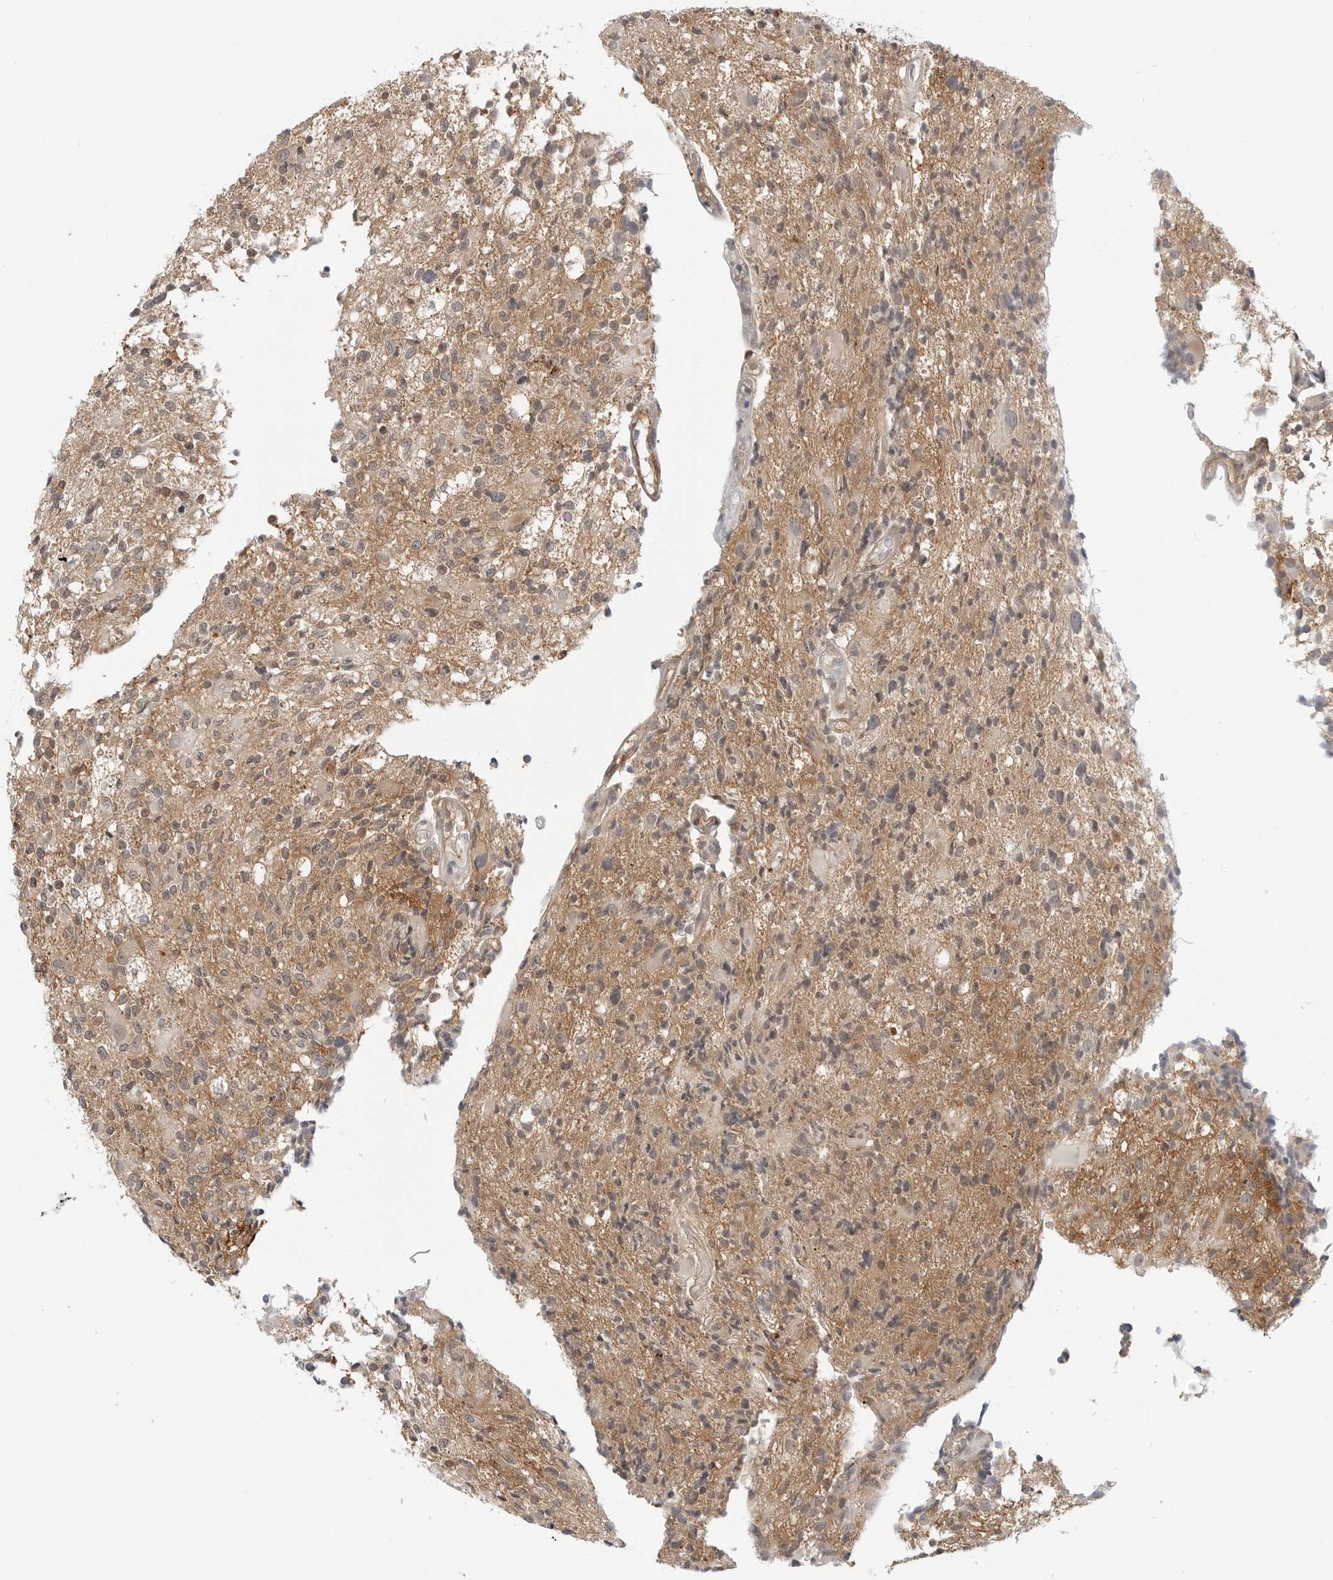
{"staining": {"intensity": "weak", "quantity": ">75%", "location": "cytoplasmic/membranous"}, "tissue": "glioma", "cell_type": "Tumor cells", "image_type": "cancer", "snomed": [{"axis": "morphology", "description": "Glioma, malignant, High grade"}, {"axis": "morphology", "description": "Glioblastoma, NOS"}, {"axis": "topography", "description": "Brain"}], "caption": "Tumor cells display low levels of weak cytoplasmic/membranous expression in about >75% of cells in human glioma.", "gene": "STXBP3", "patient": {"sex": "male", "age": 60}}